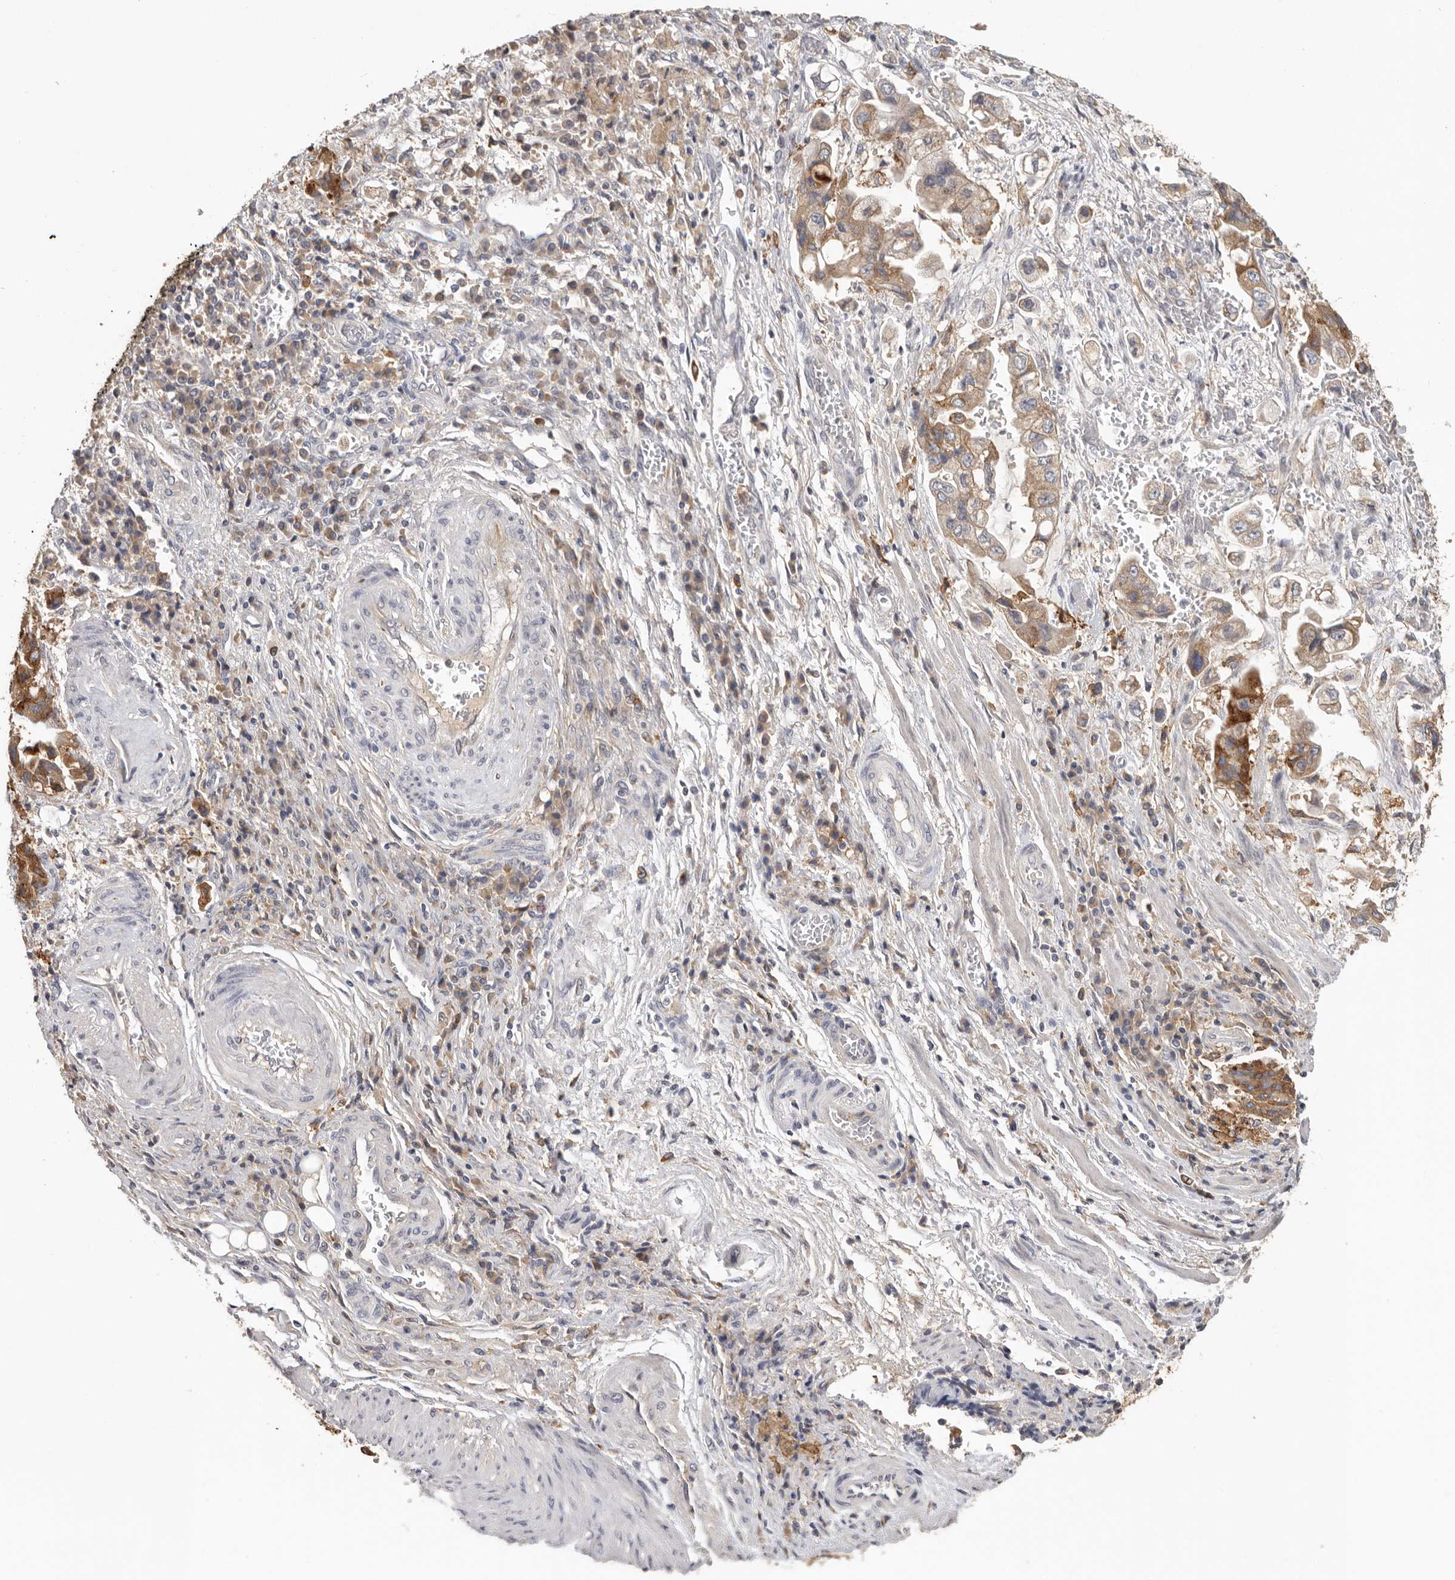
{"staining": {"intensity": "moderate", "quantity": ">75%", "location": "cytoplasmic/membranous"}, "tissue": "stomach cancer", "cell_type": "Tumor cells", "image_type": "cancer", "snomed": [{"axis": "morphology", "description": "Adenocarcinoma, NOS"}, {"axis": "topography", "description": "Stomach"}], "caption": "Brown immunohistochemical staining in adenocarcinoma (stomach) displays moderate cytoplasmic/membranous positivity in about >75% of tumor cells.", "gene": "TFRC", "patient": {"sex": "male", "age": 62}}